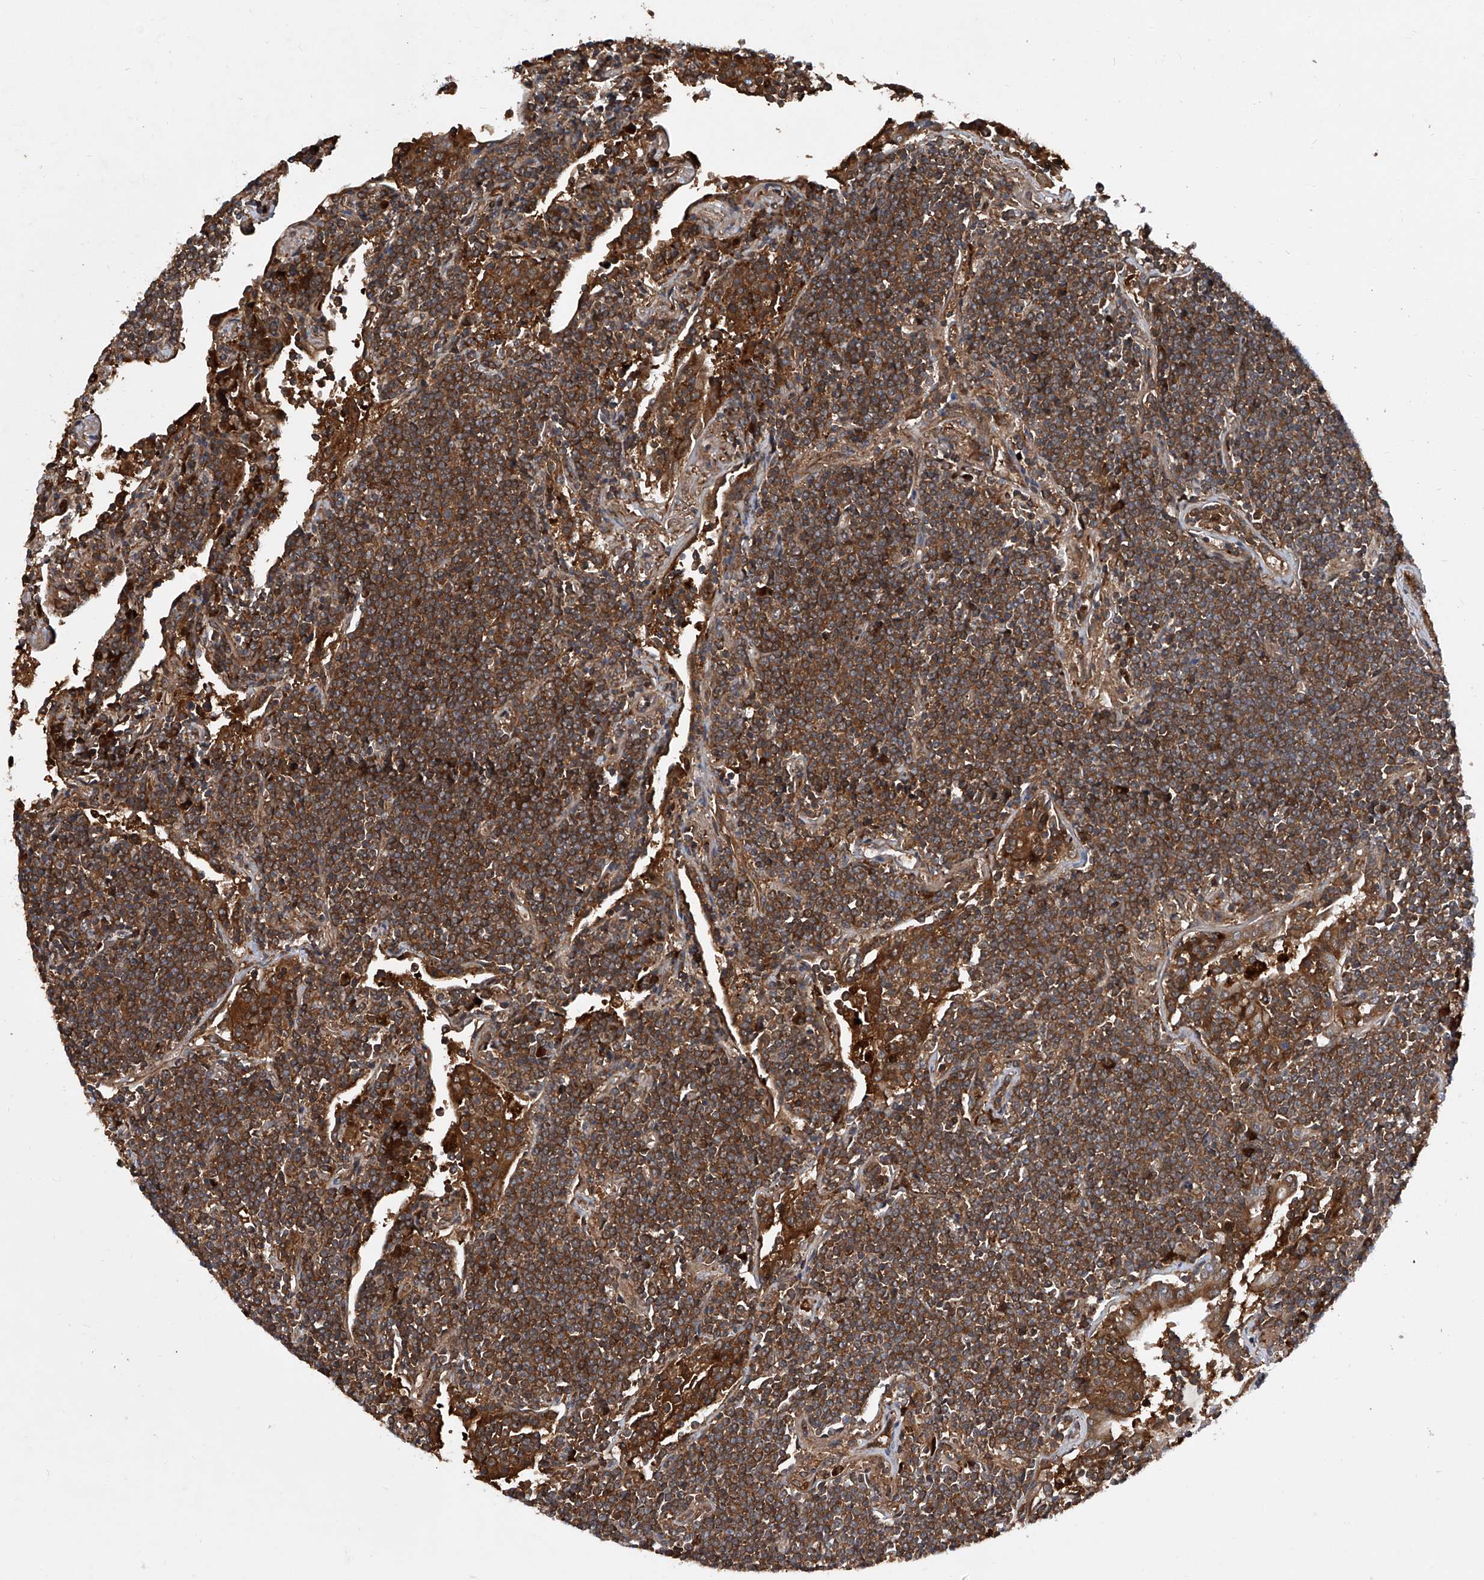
{"staining": {"intensity": "moderate", "quantity": ">75%", "location": "cytoplasmic/membranous"}, "tissue": "lymphoma", "cell_type": "Tumor cells", "image_type": "cancer", "snomed": [{"axis": "morphology", "description": "Malignant lymphoma, non-Hodgkin's type, Low grade"}, {"axis": "topography", "description": "Lung"}], "caption": "Protein staining displays moderate cytoplasmic/membranous staining in about >75% of tumor cells in low-grade malignant lymphoma, non-Hodgkin's type.", "gene": "ASCC3", "patient": {"sex": "female", "age": 71}}